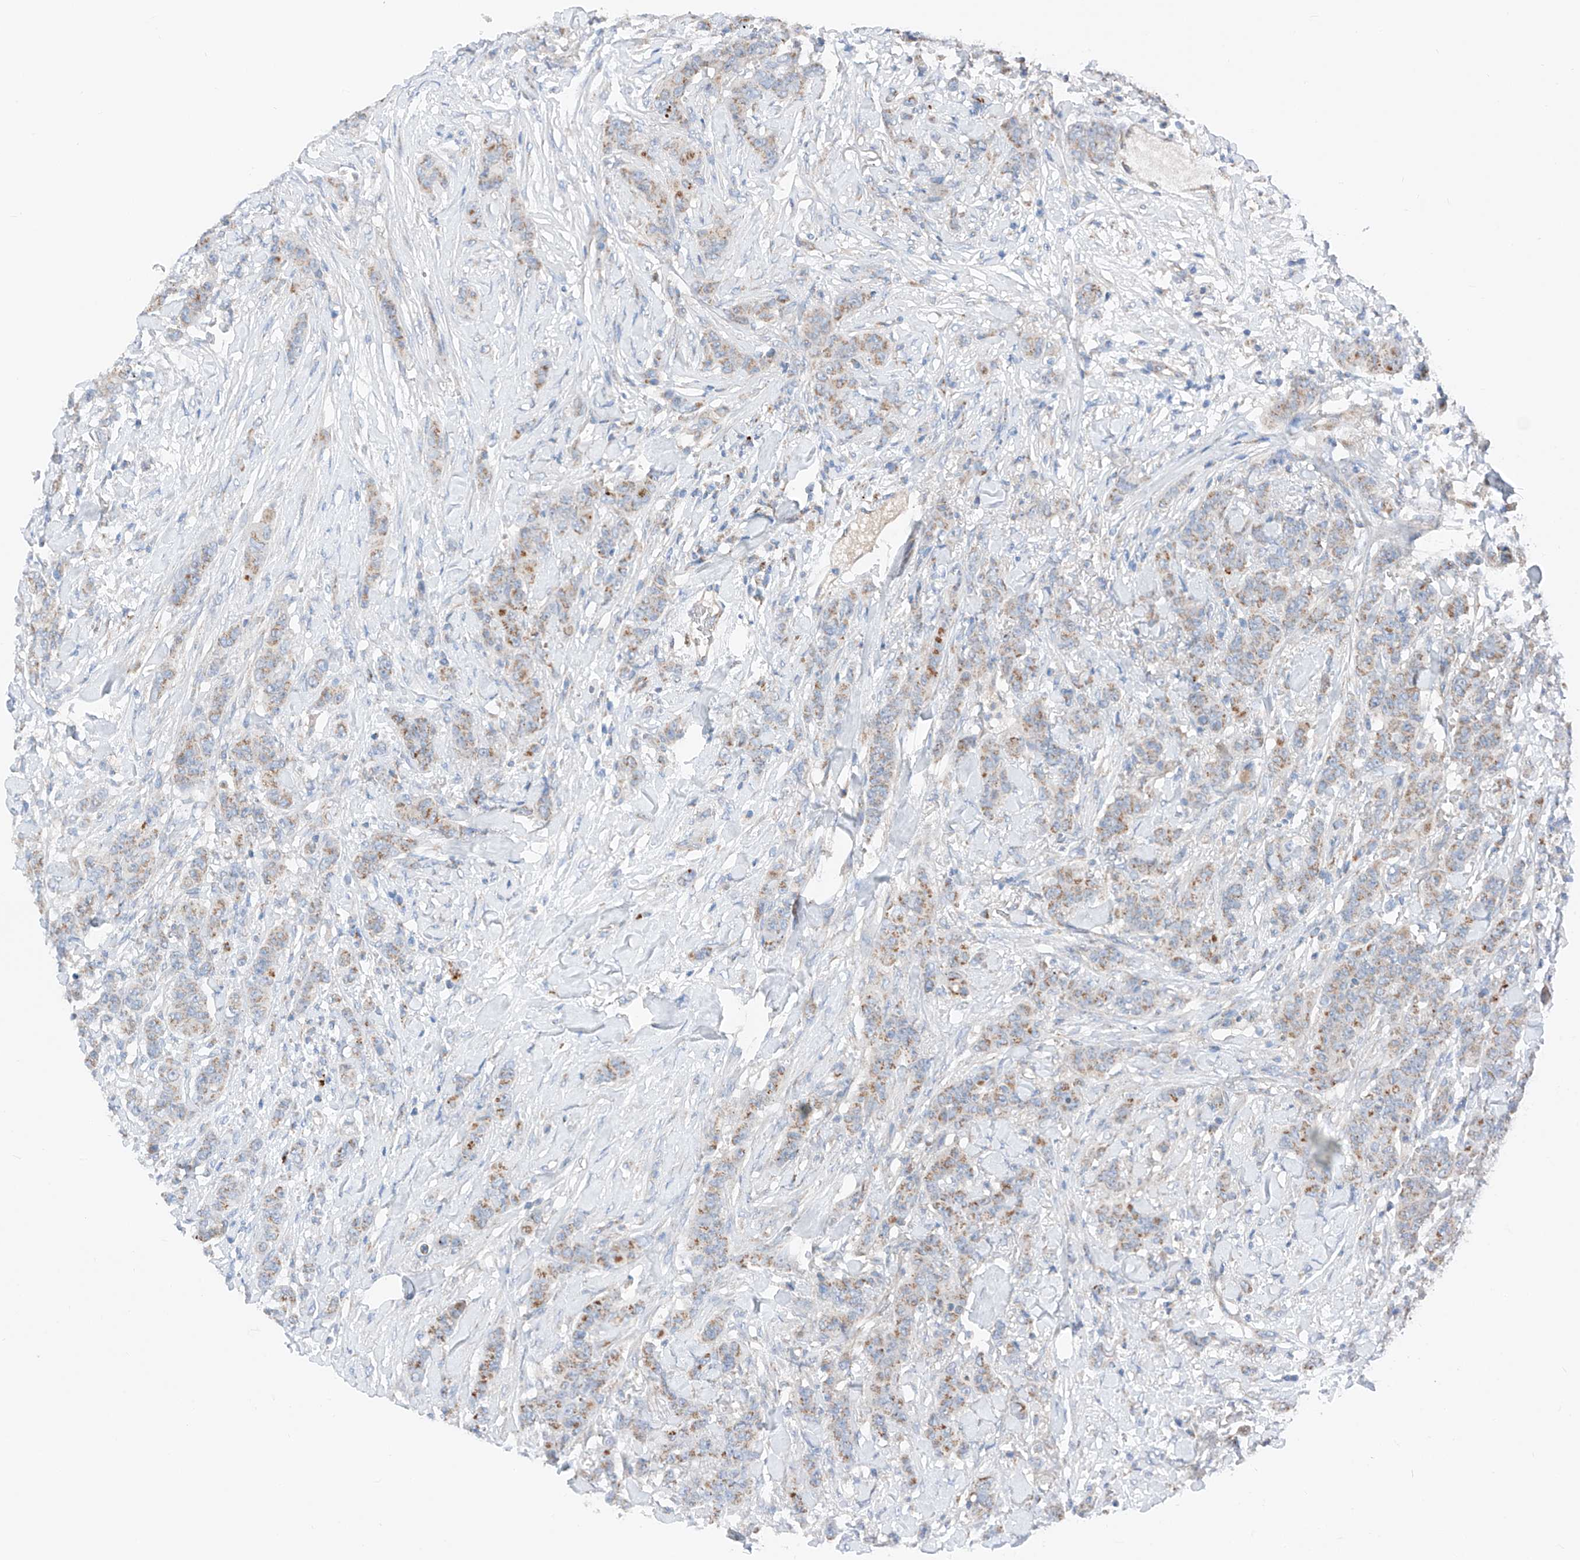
{"staining": {"intensity": "moderate", "quantity": "25%-75%", "location": "cytoplasmic/membranous"}, "tissue": "breast cancer", "cell_type": "Tumor cells", "image_type": "cancer", "snomed": [{"axis": "morphology", "description": "Duct carcinoma"}, {"axis": "topography", "description": "Breast"}], "caption": "Tumor cells demonstrate moderate cytoplasmic/membranous positivity in about 25%-75% of cells in invasive ductal carcinoma (breast). The staining was performed using DAB to visualize the protein expression in brown, while the nuclei were stained in blue with hematoxylin (Magnification: 20x).", "gene": "MRAP", "patient": {"sex": "female", "age": 40}}